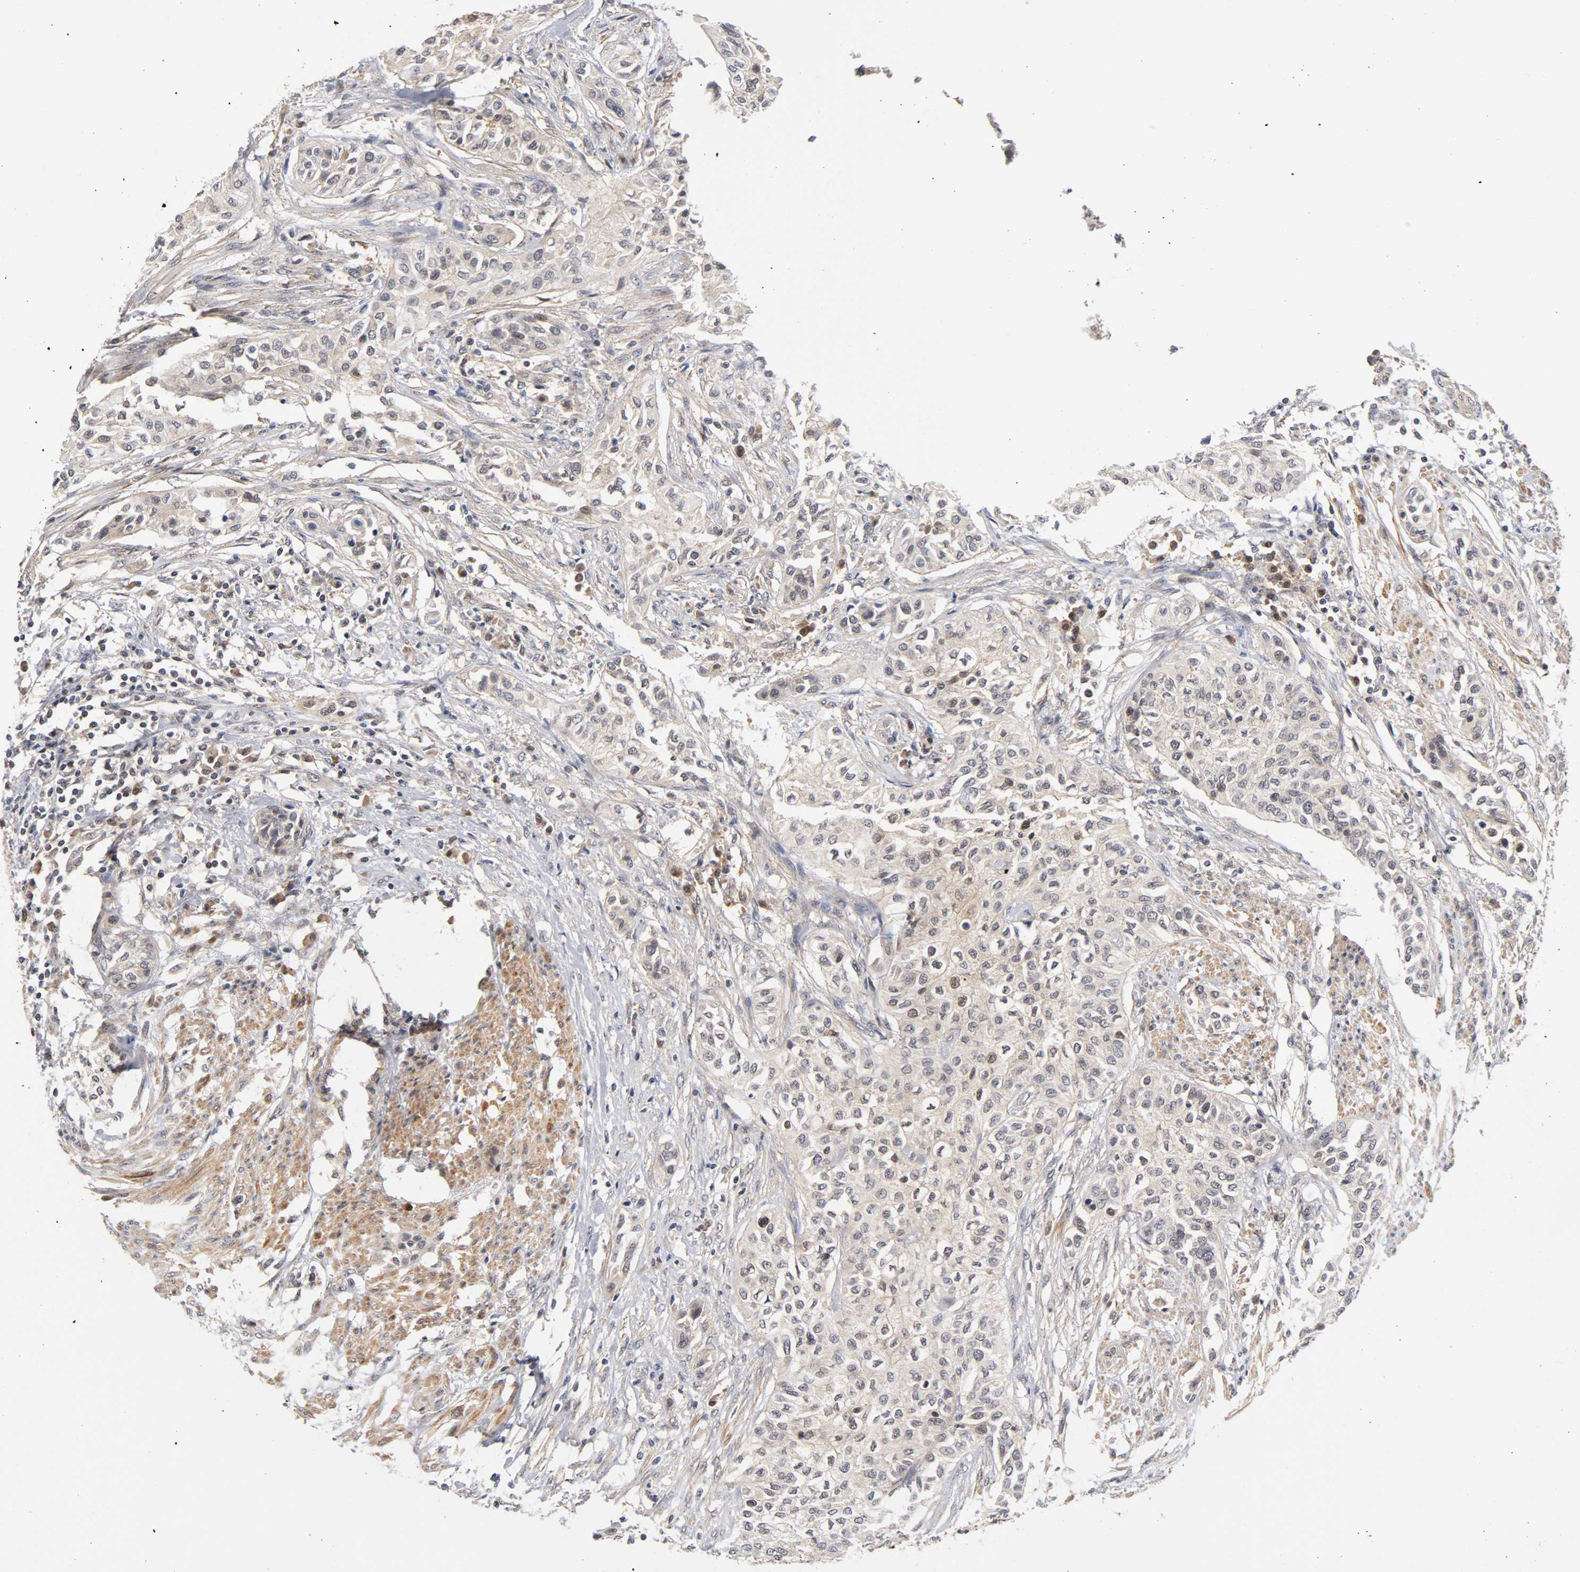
{"staining": {"intensity": "weak", "quantity": "25%-75%", "location": "cytoplasmic/membranous,nuclear"}, "tissue": "urothelial cancer", "cell_type": "Tumor cells", "image_type": "cancer", "snomed": [{"axis": "morphology", "description": "Urothelial carcinoma, High grade"}, {"axis": "topography", "description": "Urinary bladder"}], "caption": "Human urothelial cancer stained with a brown dye shows weak cytoplasmic/membranous and nuclear positive positivity in approximately 25%-75% of tumor cells.", "gene": "UBE2M", "patient": {"sex": "male", "age": 74}}